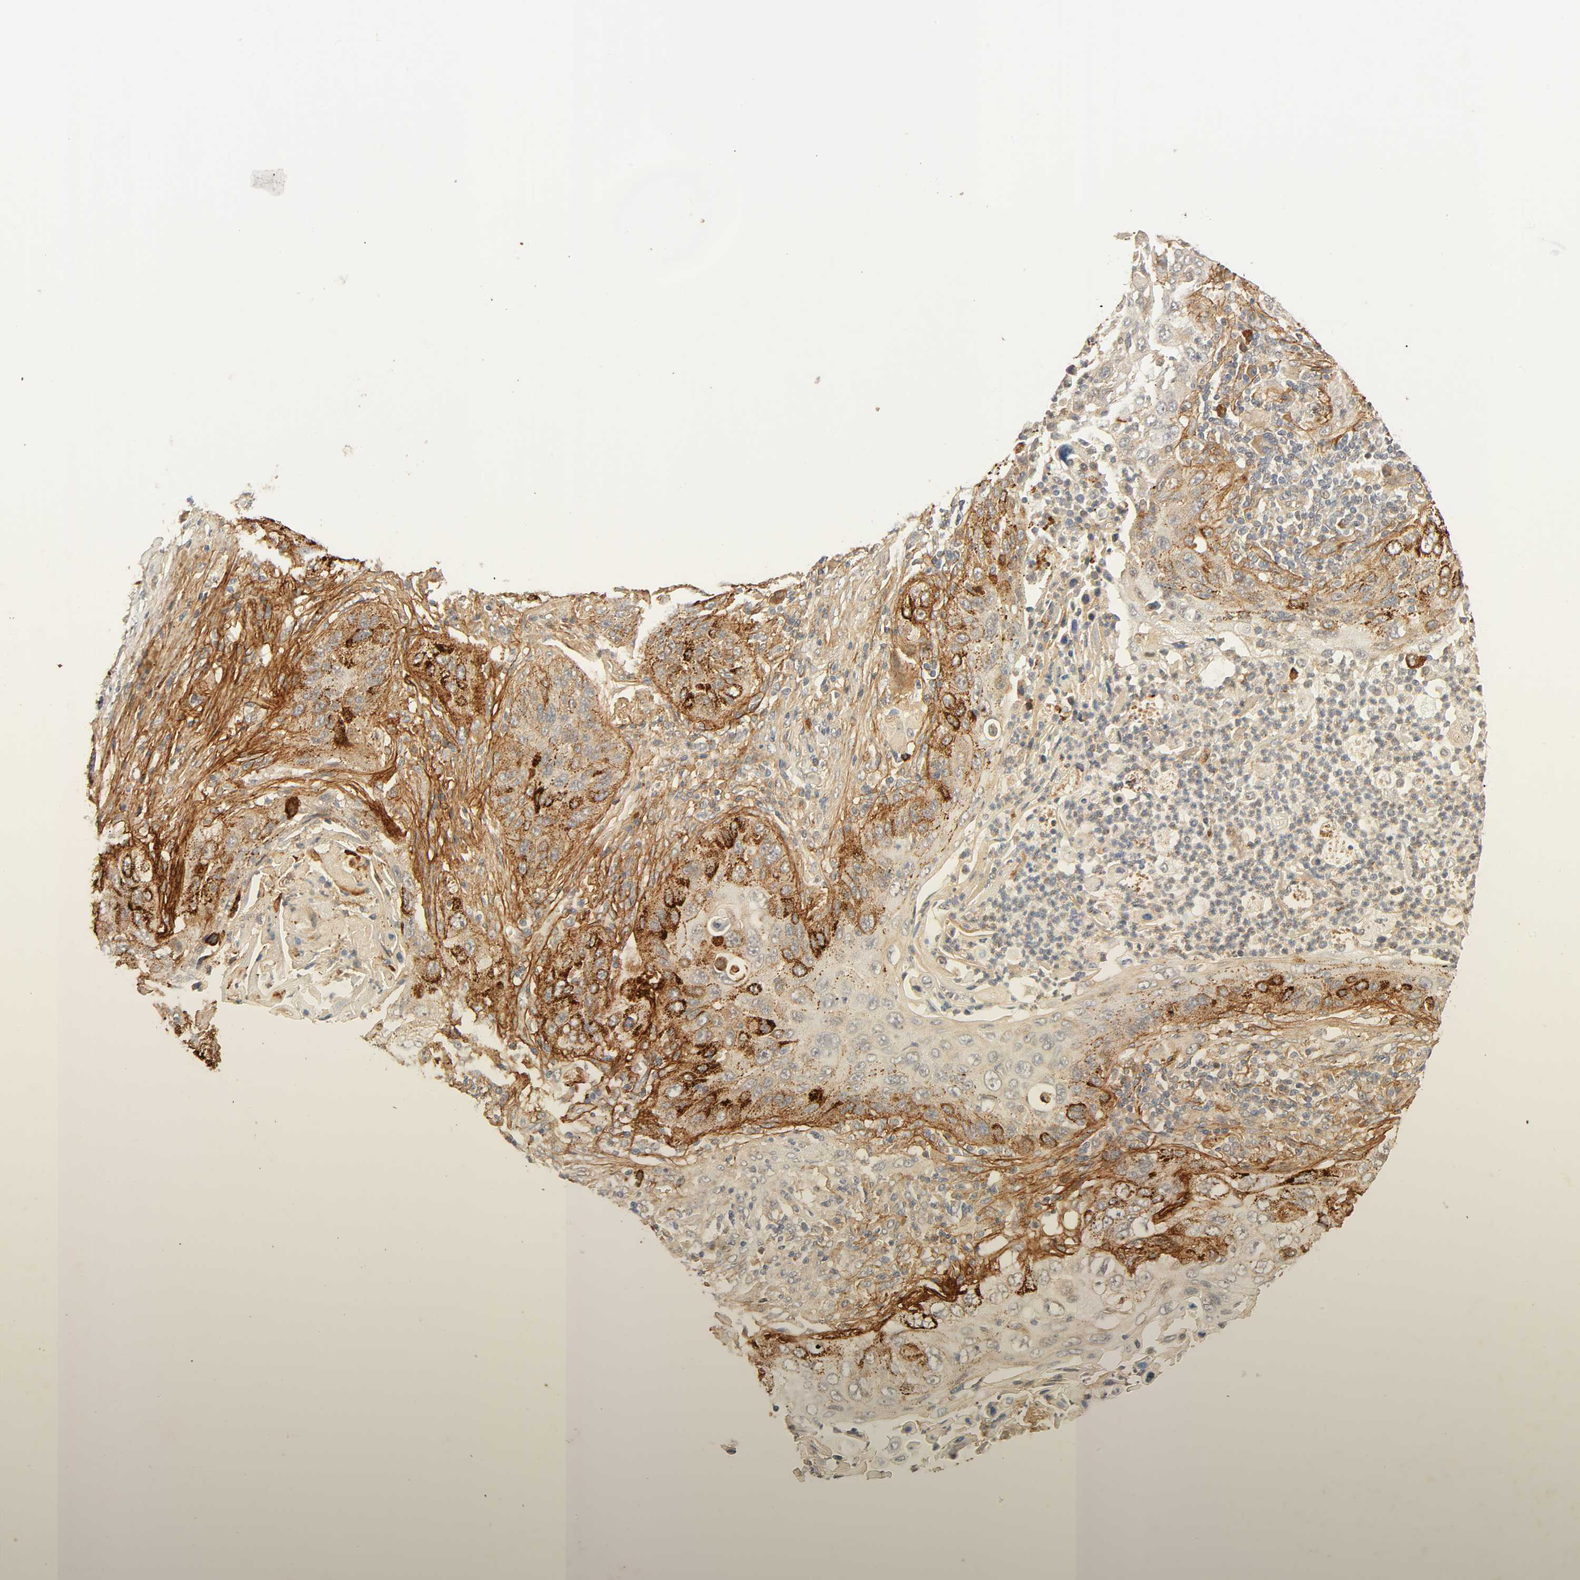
{"staining": {"intensity": "moderate", "quantity": ">75%", "location": "cytoplasmic/membranous"}, "tissue": "lung cancer", "cell_type": "Tumor cells", "image_type": "cancer", "snomed": [{"axis": "morphology", "description": "Squamous cell carcinoma, NOS"}, {"axis": "topography", "description": "Lung"}], "caption": "High-magnification brightfield microscopy of lung cancer stained with DAB (3,3'-diaminobenzidine) (brown) and counterstained with hematoxylin (blue). tumor cells exhibit moderate cytoplasmic/membranous positivity is present in about>75% of cells.", "gene": "CACNA1G", "patient": {"sex": "female", "age": 67}}